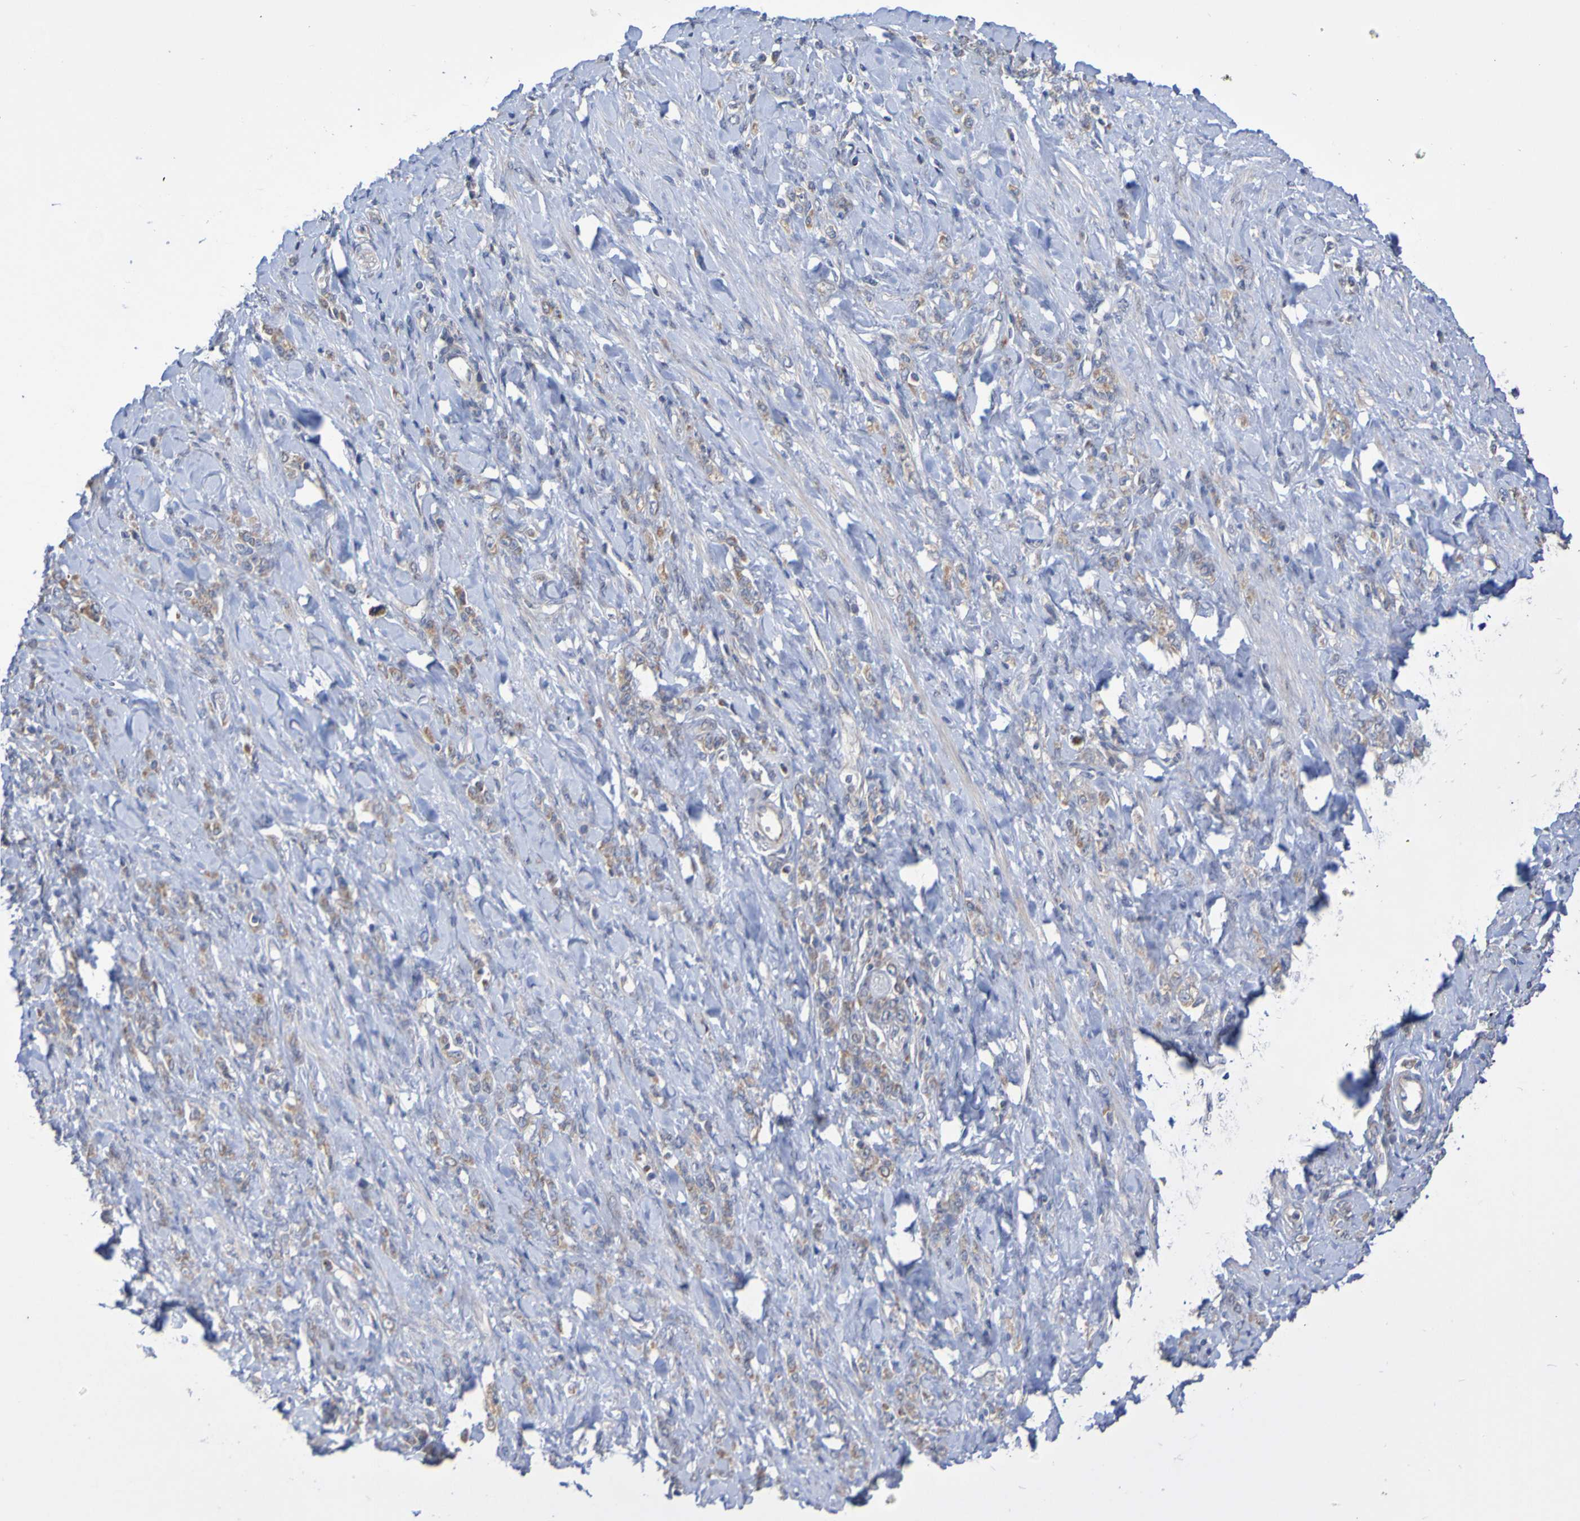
{"staining": {"intensity": "moderate", "quantity": ">75%", "location": "cytoplasmic/membranous"}, "tissue": "stomach cancer", "cell_type": "Tumor cells", "image_type": "cancer", "snomed": [{"axis": "morphology", "description": "Adenocarcinoma, NOS"}, {"axis": "topography", "description": "Stomach"}], "caption": "This micrograph shows stomach cancer stained with immunohistochemistry (IHC) to label a protein in brown. The cytoplasmic/membranous of tumor cells show moderate positivity for the protein. Nuclei are counter-stained blue.", "gene": "C3orf18", "patient": {"sex": "male", "age": 82}}